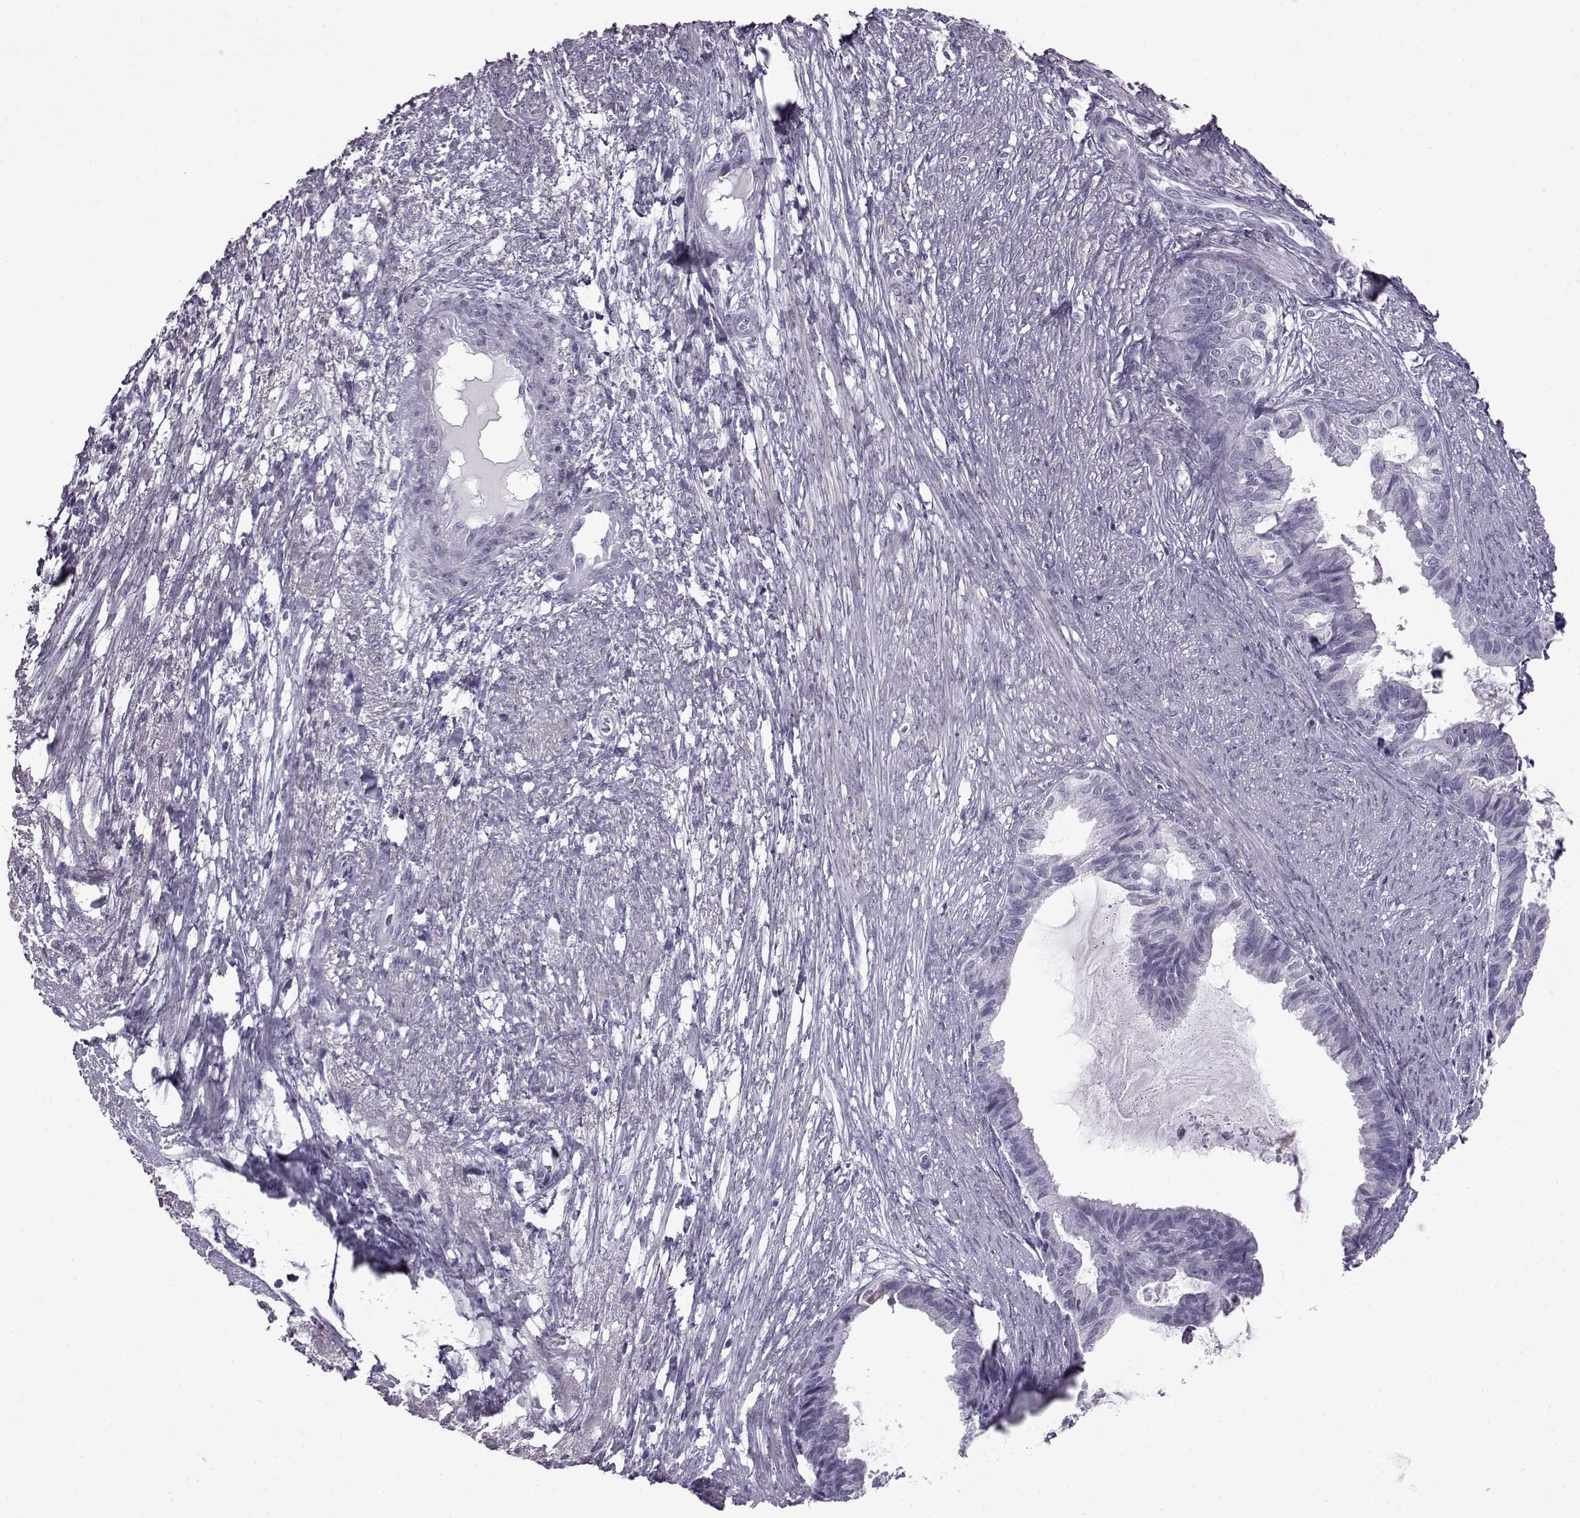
{"staining": {"intensity": "negative", "quantity": "none", "location": "none"}, "tissue": "endometrial cancer", "cell_type": "Tumor cells", "image_type": "cancer", "snomed": [{"axis": "morphology", "description": "Adenocarcinoma, NOS"}, {"axis": "topography", "description": "Endometrium"}], "caption": "The immunohistochemistry (IHC) histopathology image has no significant expression in tumor cells of endometrial adenocarcinoma tissue.", "gene": "SLC28A2", "patient": {"sex": "female", "age": 86}}